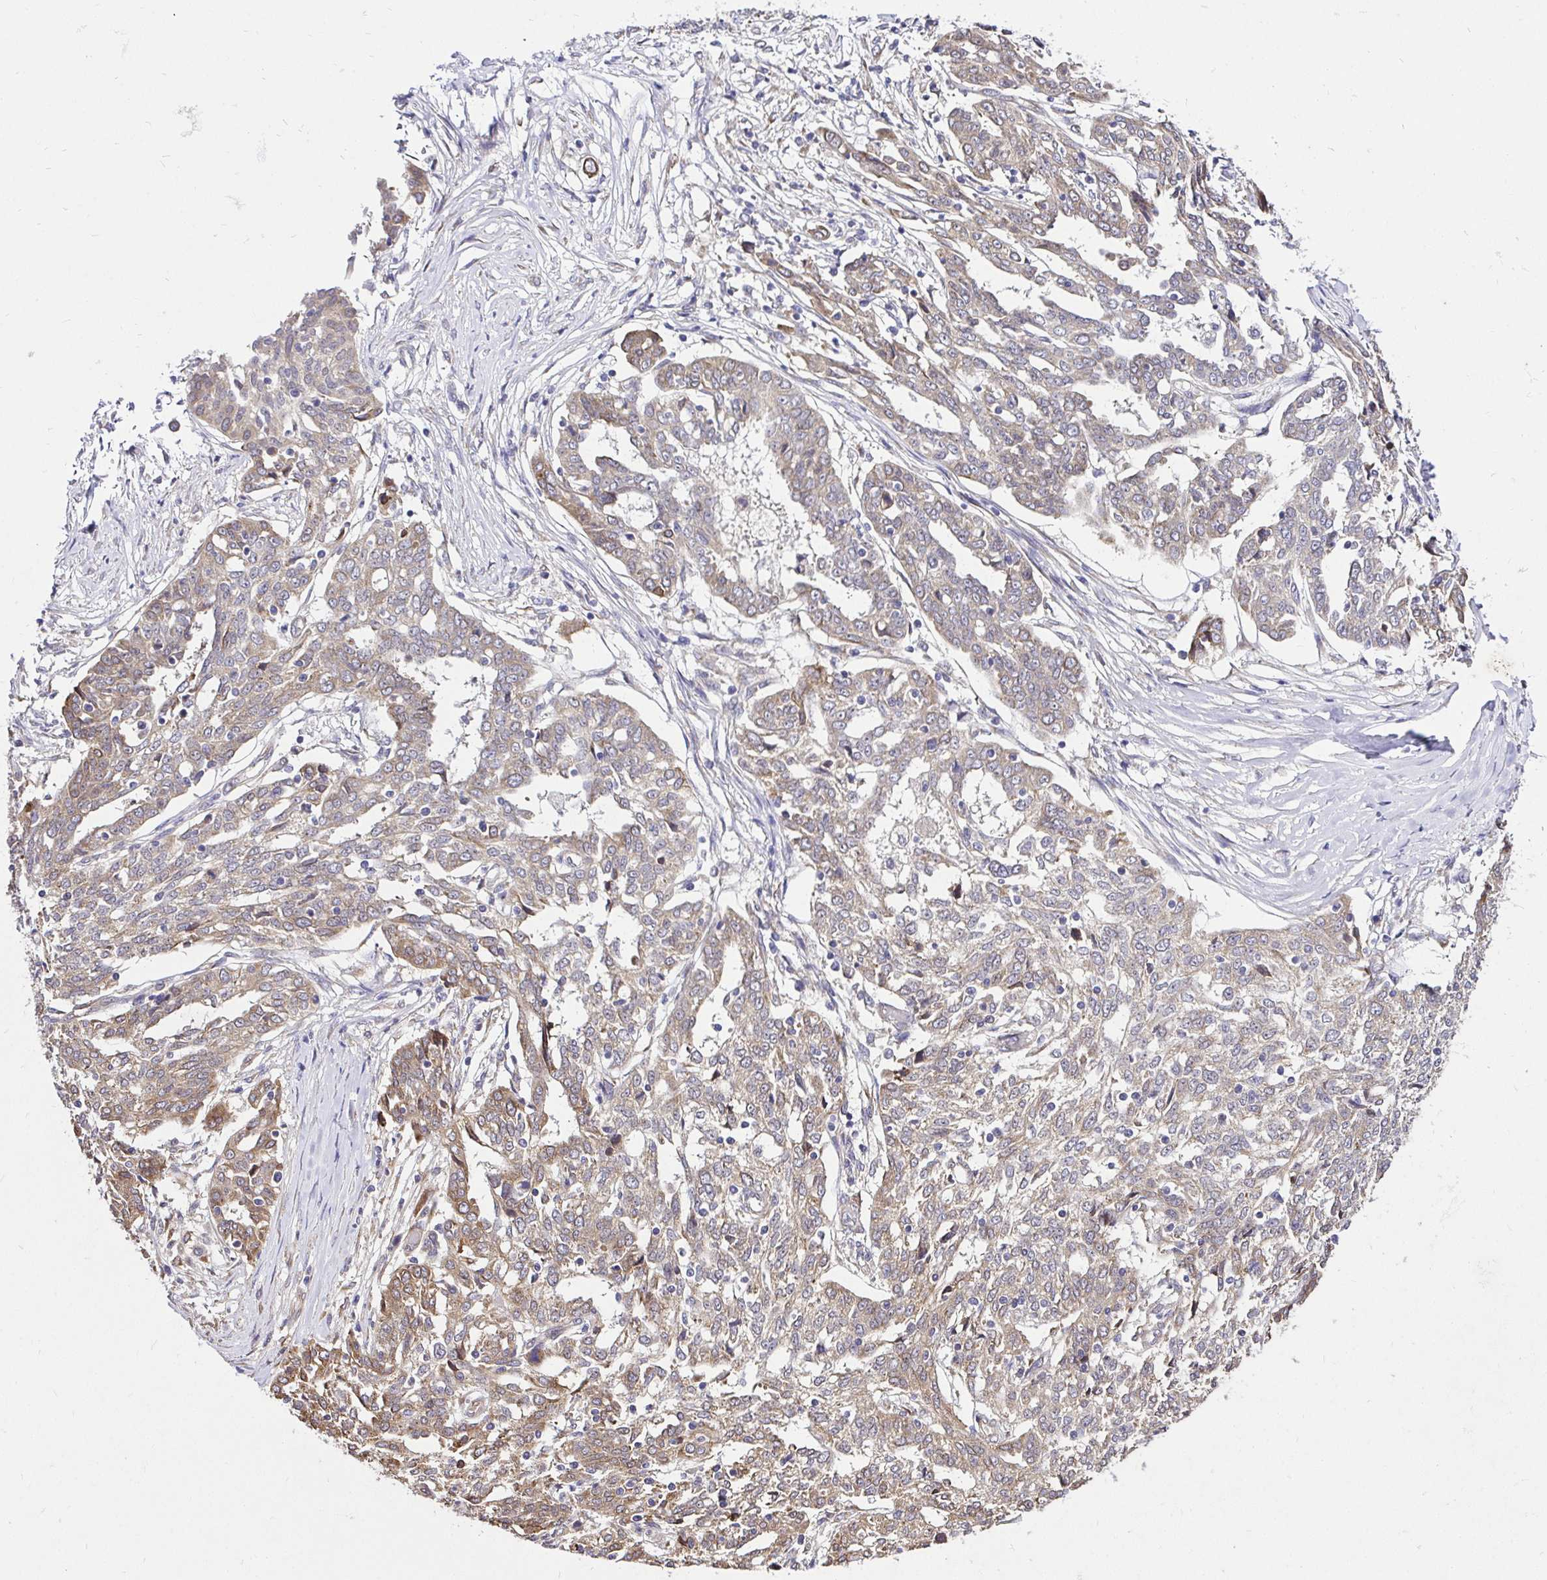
{"staining": {"intensity": "moderate", "quantity": "<25%", "location": "cytoplasmic/membranous"}, "tissue": "ovarian cancer", "cell_type": "Tumor cells", "image_type": "cancer", "snomed": [{"axis": "morphology", "description": "Cystadenocarcinoma, serous, NOS"}, {"axis": "topography", "description": "Ovary"}], "caption": "Immunohistochemical staining of human serous cystadenocarcinoma (ovarian) reveals low levels of moderate cytoplasmic/membranous expression in about <25% of tumor cells.", "gene": "CCDC122", "patient": {"sex": "female", "age": 67}}